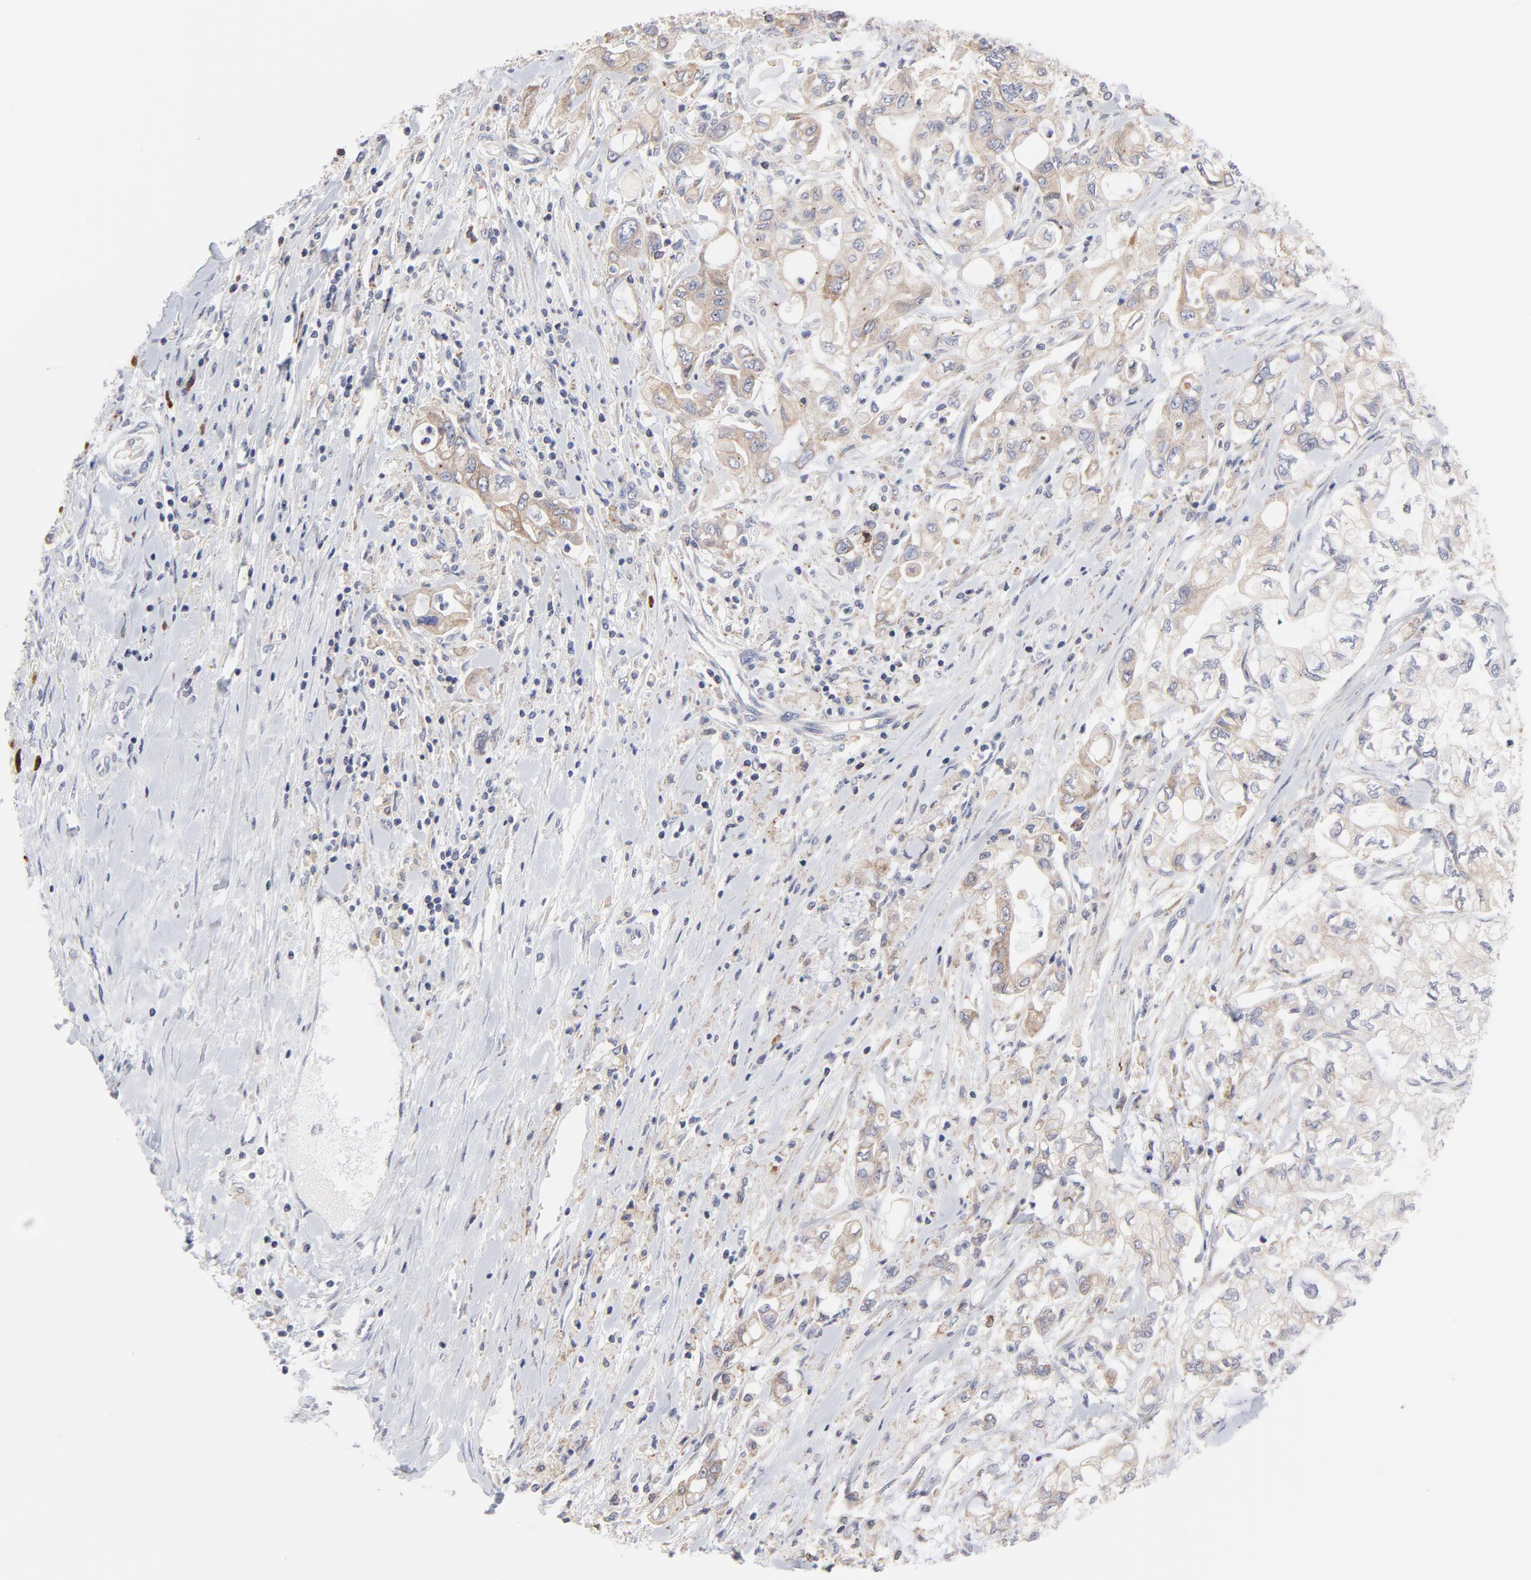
{"staining": {"intensity": "weak", "quantity": ">75%", "location": "cytoplasmic/membranous"}, "tissue": "pancreatic cancer", "cell_type": "Tumor cells", "image_type": "cancer", "snomed": [{"axis": "morphology", "description": "Adenocarcinoma, NOS"}, {"axis": "topography", "description": "Pancreas"}], "caption": "Pancreatic cancer stained for a protein (brown) demonstrates weak cytoplasmic/membranous positive expression in about >75% of tumor cells.", "gene": "TRIM22", "patient": {"sex": "male", "age": 79}}